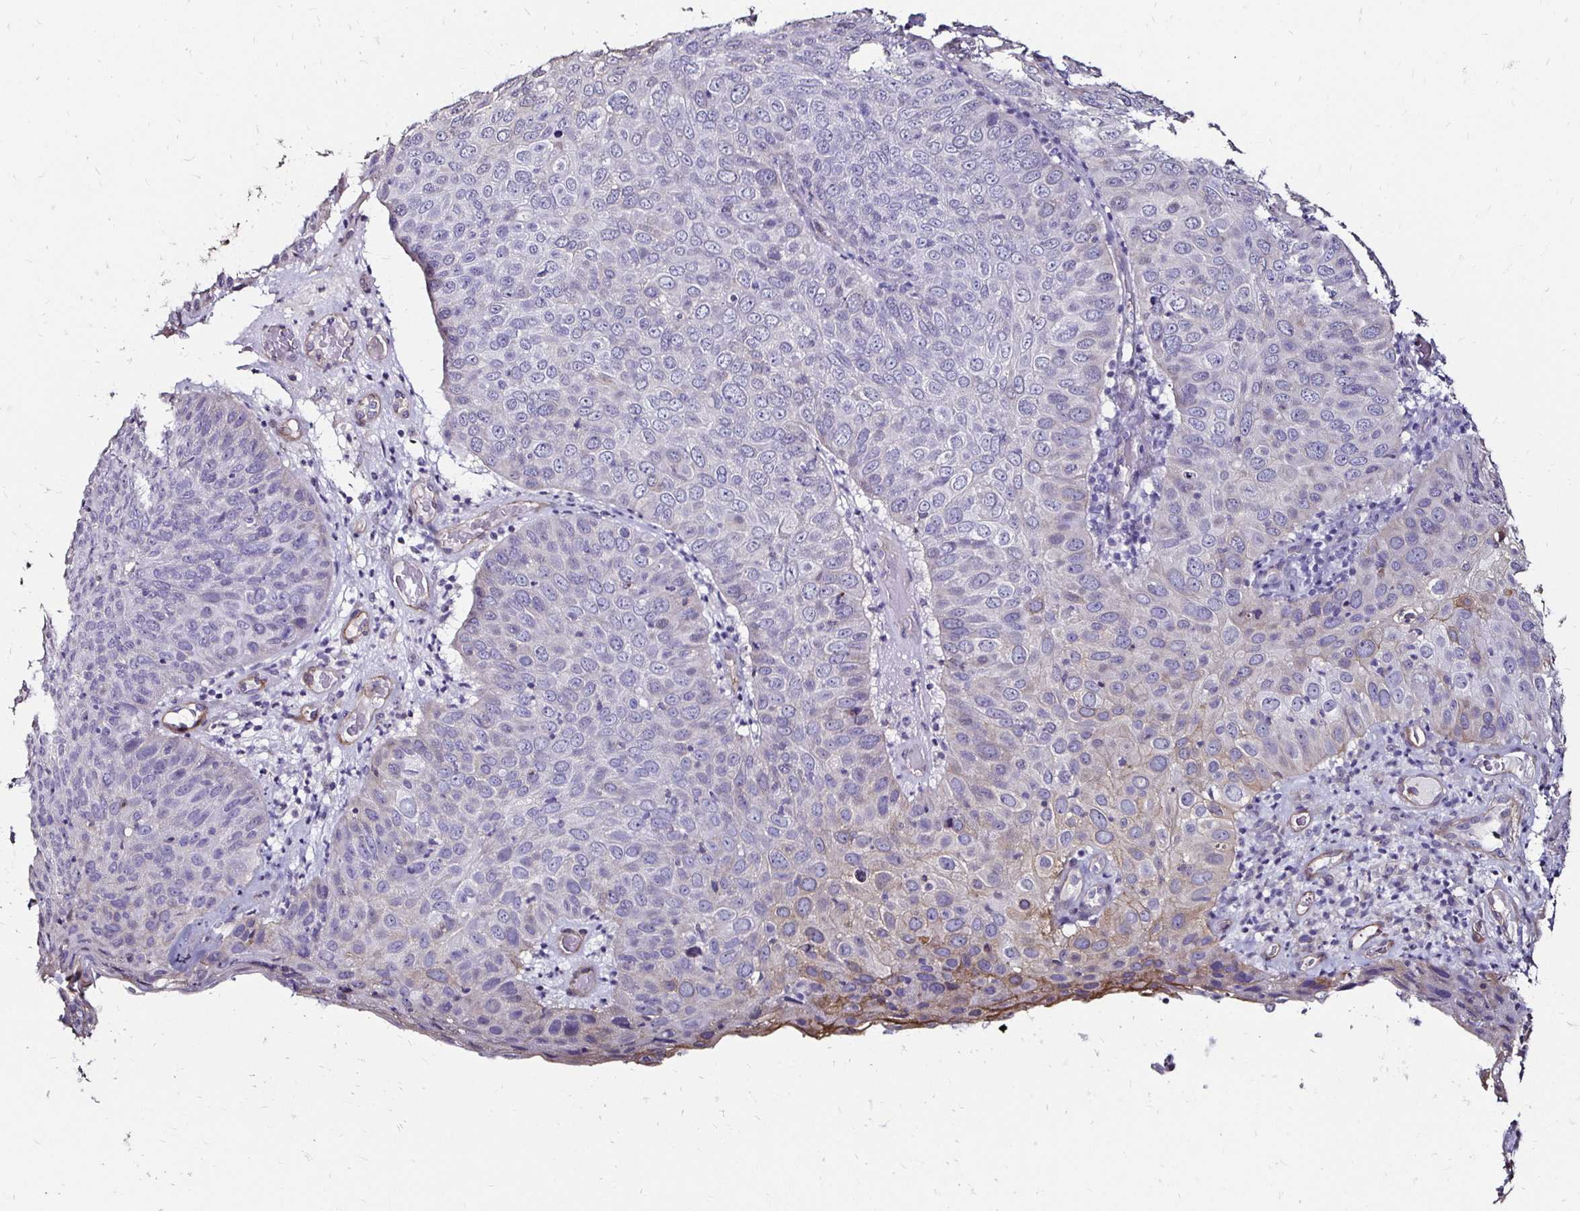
{"staining": {"intensity": "negative", "quantity": "none", "location": "none"}, "tissue": "skin cancer", "cell_type": "Tumor cells", "image_type": "cancer", "snomed": [{"axis": "morphology", "description": "Squamous cell carcinoma, NOS"}, {"axis": "topography", "description": "Skin"}], "caption": "Squamous cell carcinoma (skin) stained for a protein using immunohistochemistry demonstrates no staining tumor cells.", "gene": "ITGB1", "patient": {"sex": "male", "age": 87}}